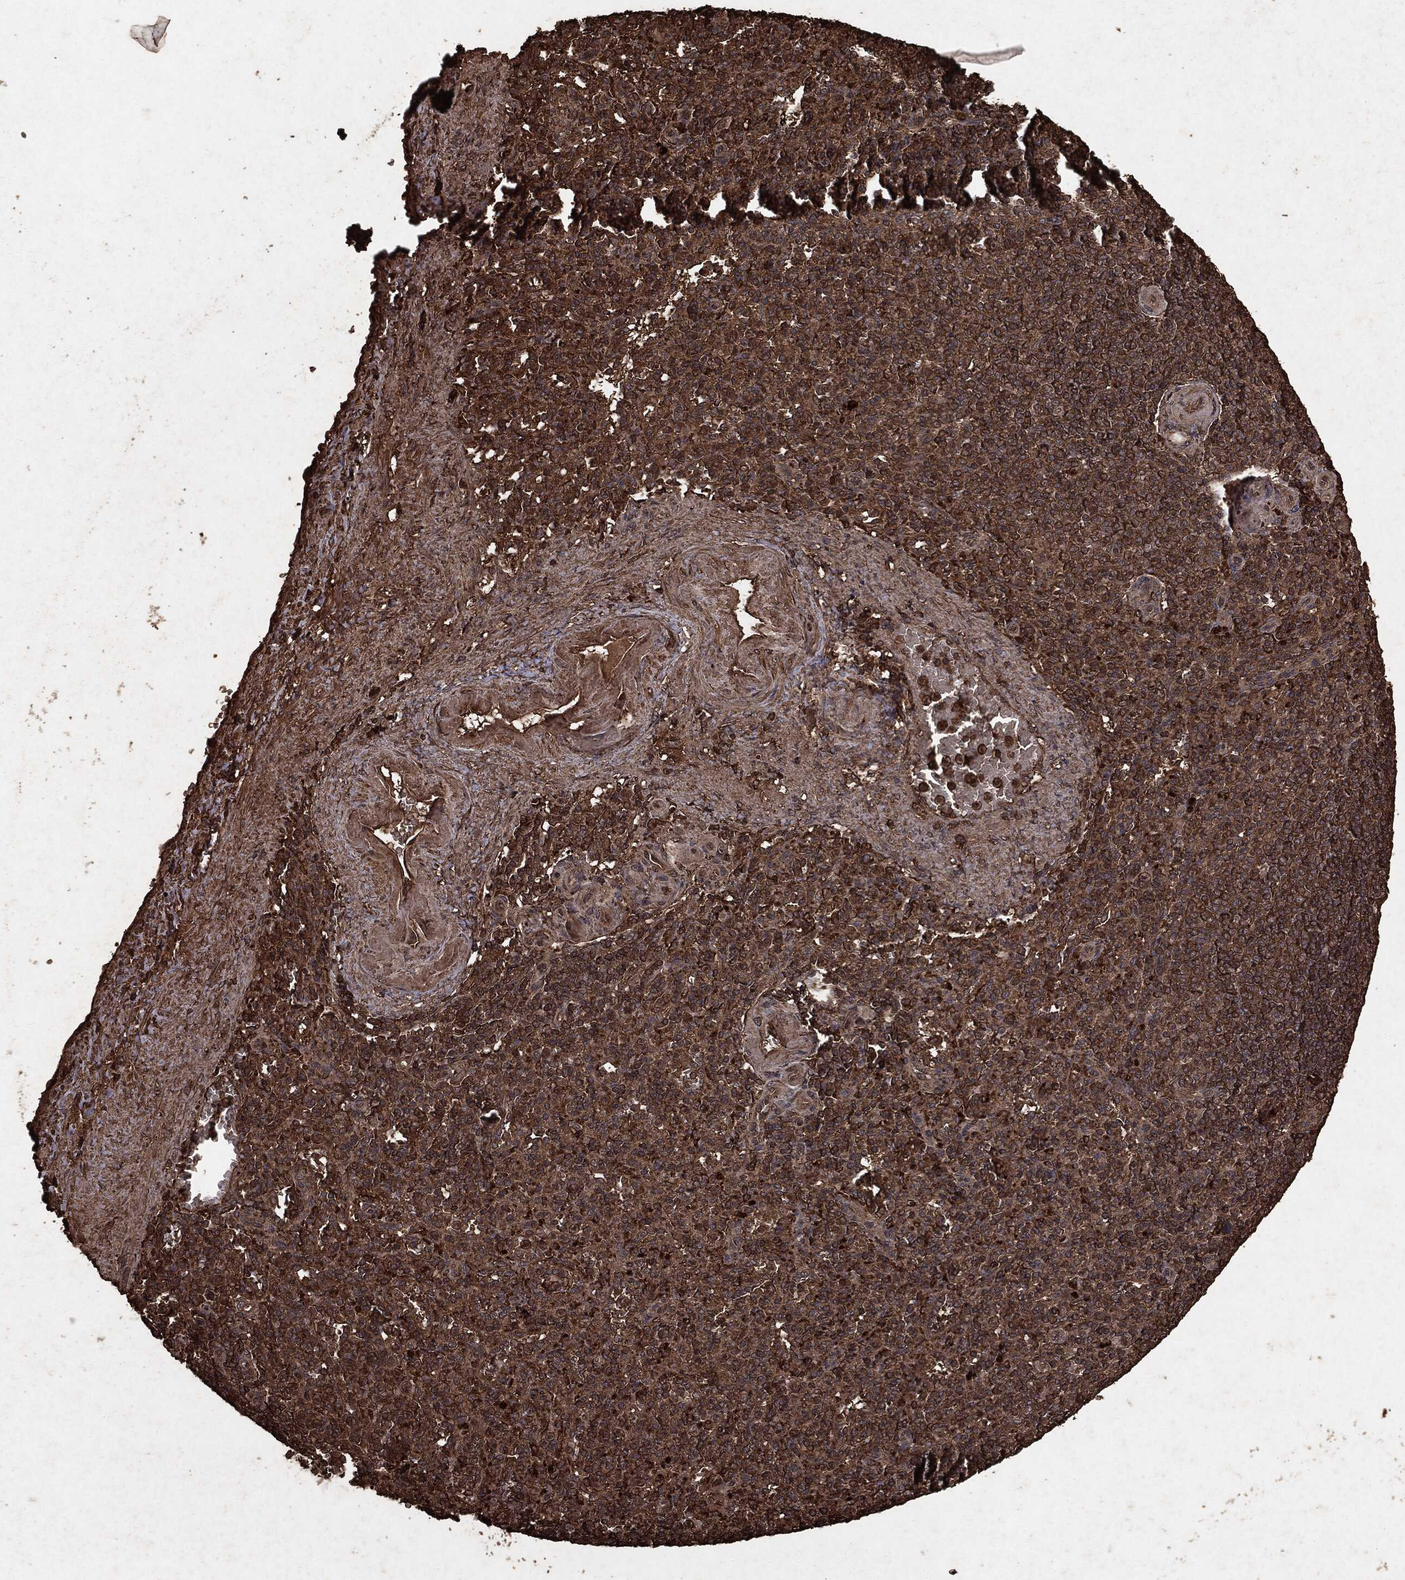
{"staining": {"intensity": "strong", "quantity": ">75%", "location": "cytoplasmic/membranous"}, "tissue": "spleen", "cell_type": "Cells in red pulp", "image_type": "normal", "snomed": [{"axis": "morphology", "description": "Normal tissue, NOS"}, {"axis": "topography", "description": "Spleen"}], "caption": "High-power microscopy captured an immunohistochemistry photomicrograph of unremarkable spleen, revealing strong cytoplasmic/membranous staining in about >75% of cells in red pulp. (DAB = brown stain, brightfield microscopy at high magnification).", "gene": "ARAF", "patient": {"sex": "female", "age": 74}}